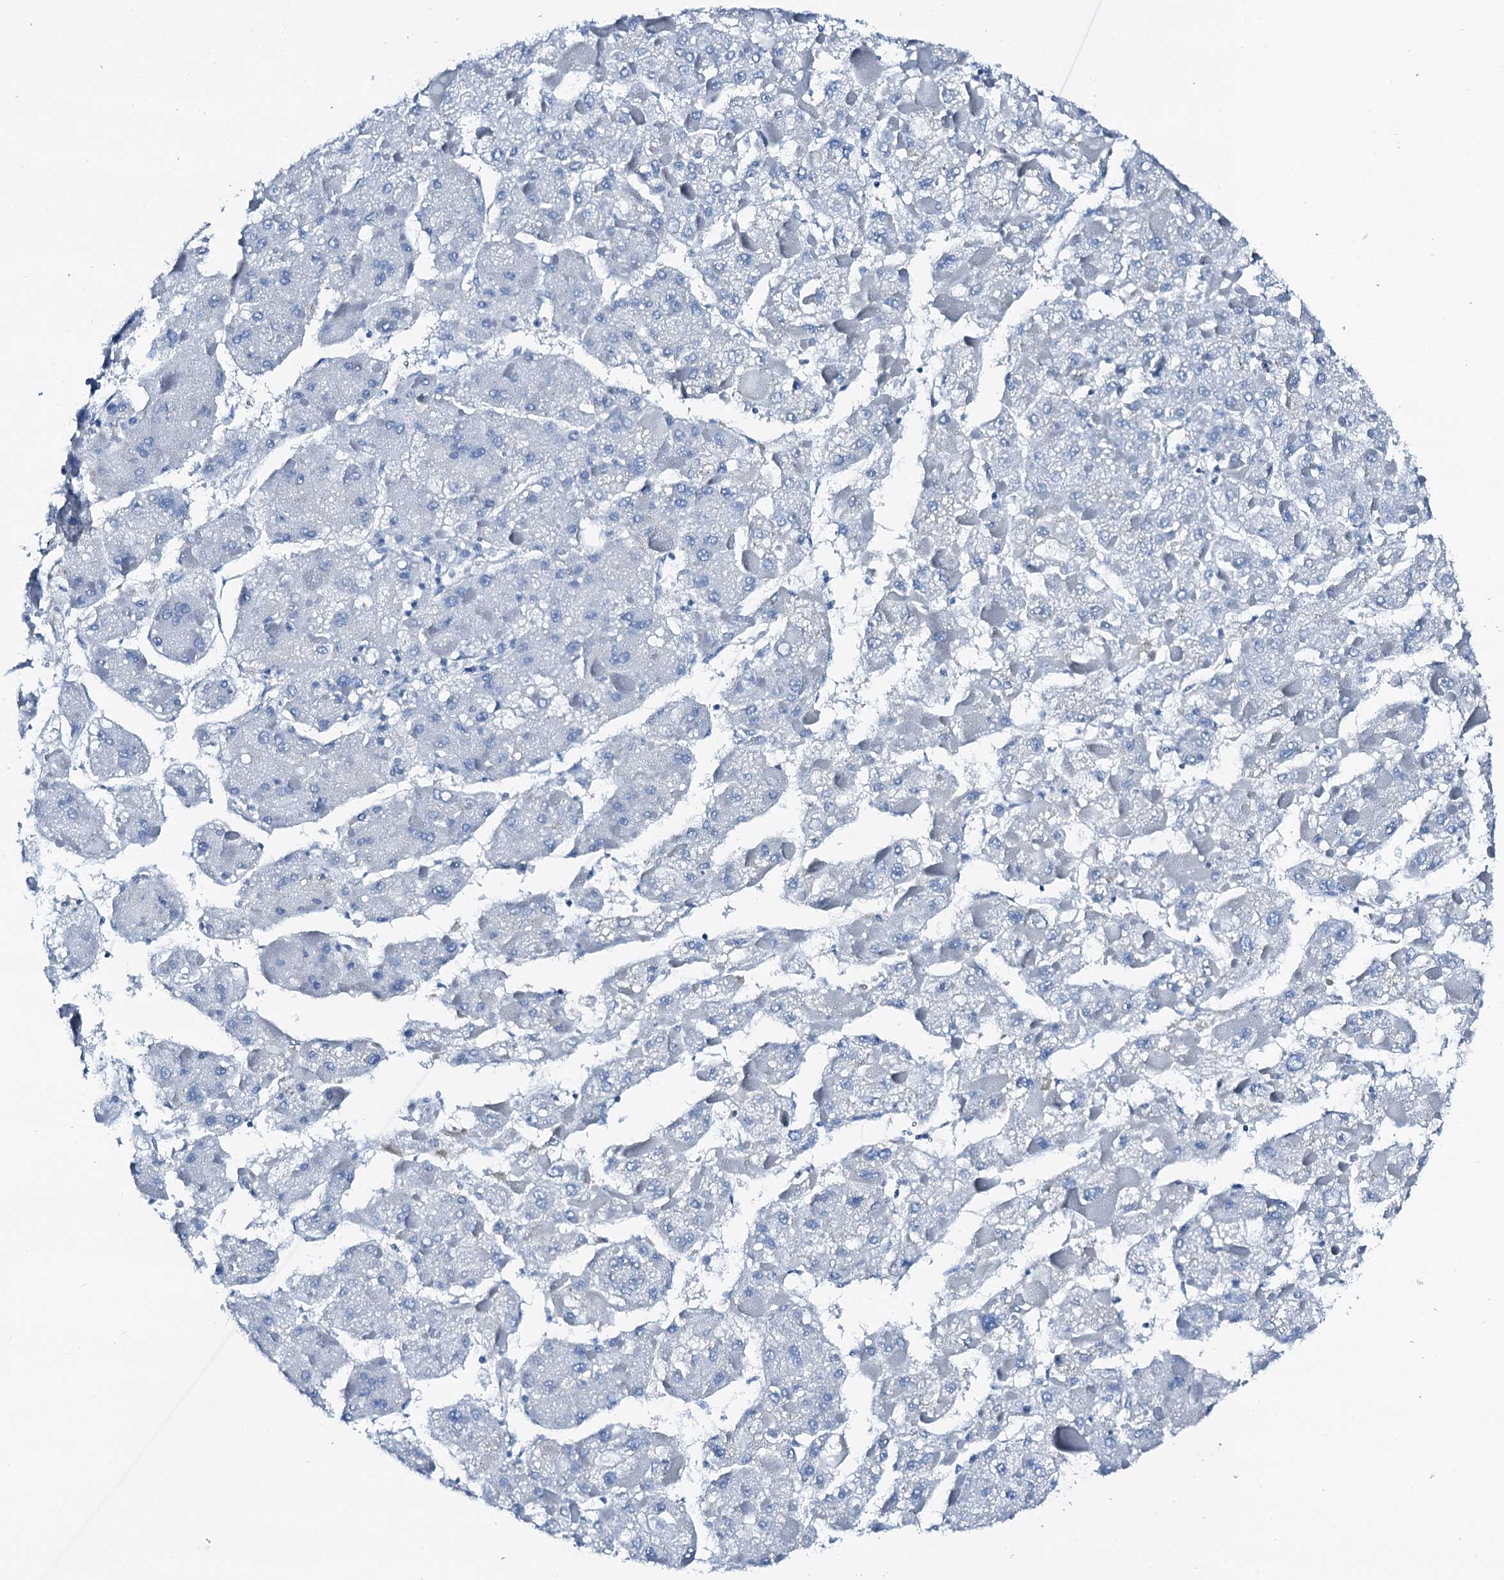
{"staining": {"intensity": "negative", "quantity": "none", "location": "none"}, "tissue": "liver cancer", "cell_type": "Tumor cells", "image_type": "cancer", "snomed": [{"axis": "morphology", "description": "Carcinoma, Hepatocellular, NOS"}, {"axis": "topography", "description": "Liver"}], "caption": "Immunohistochemistry micrograph of human hepatocellular carcinoma (liver) stained for a protein (brown), which reveals no expression in tumor cells.", "gene": "PTH", "patient": {"sex": "female", "age": 73}}